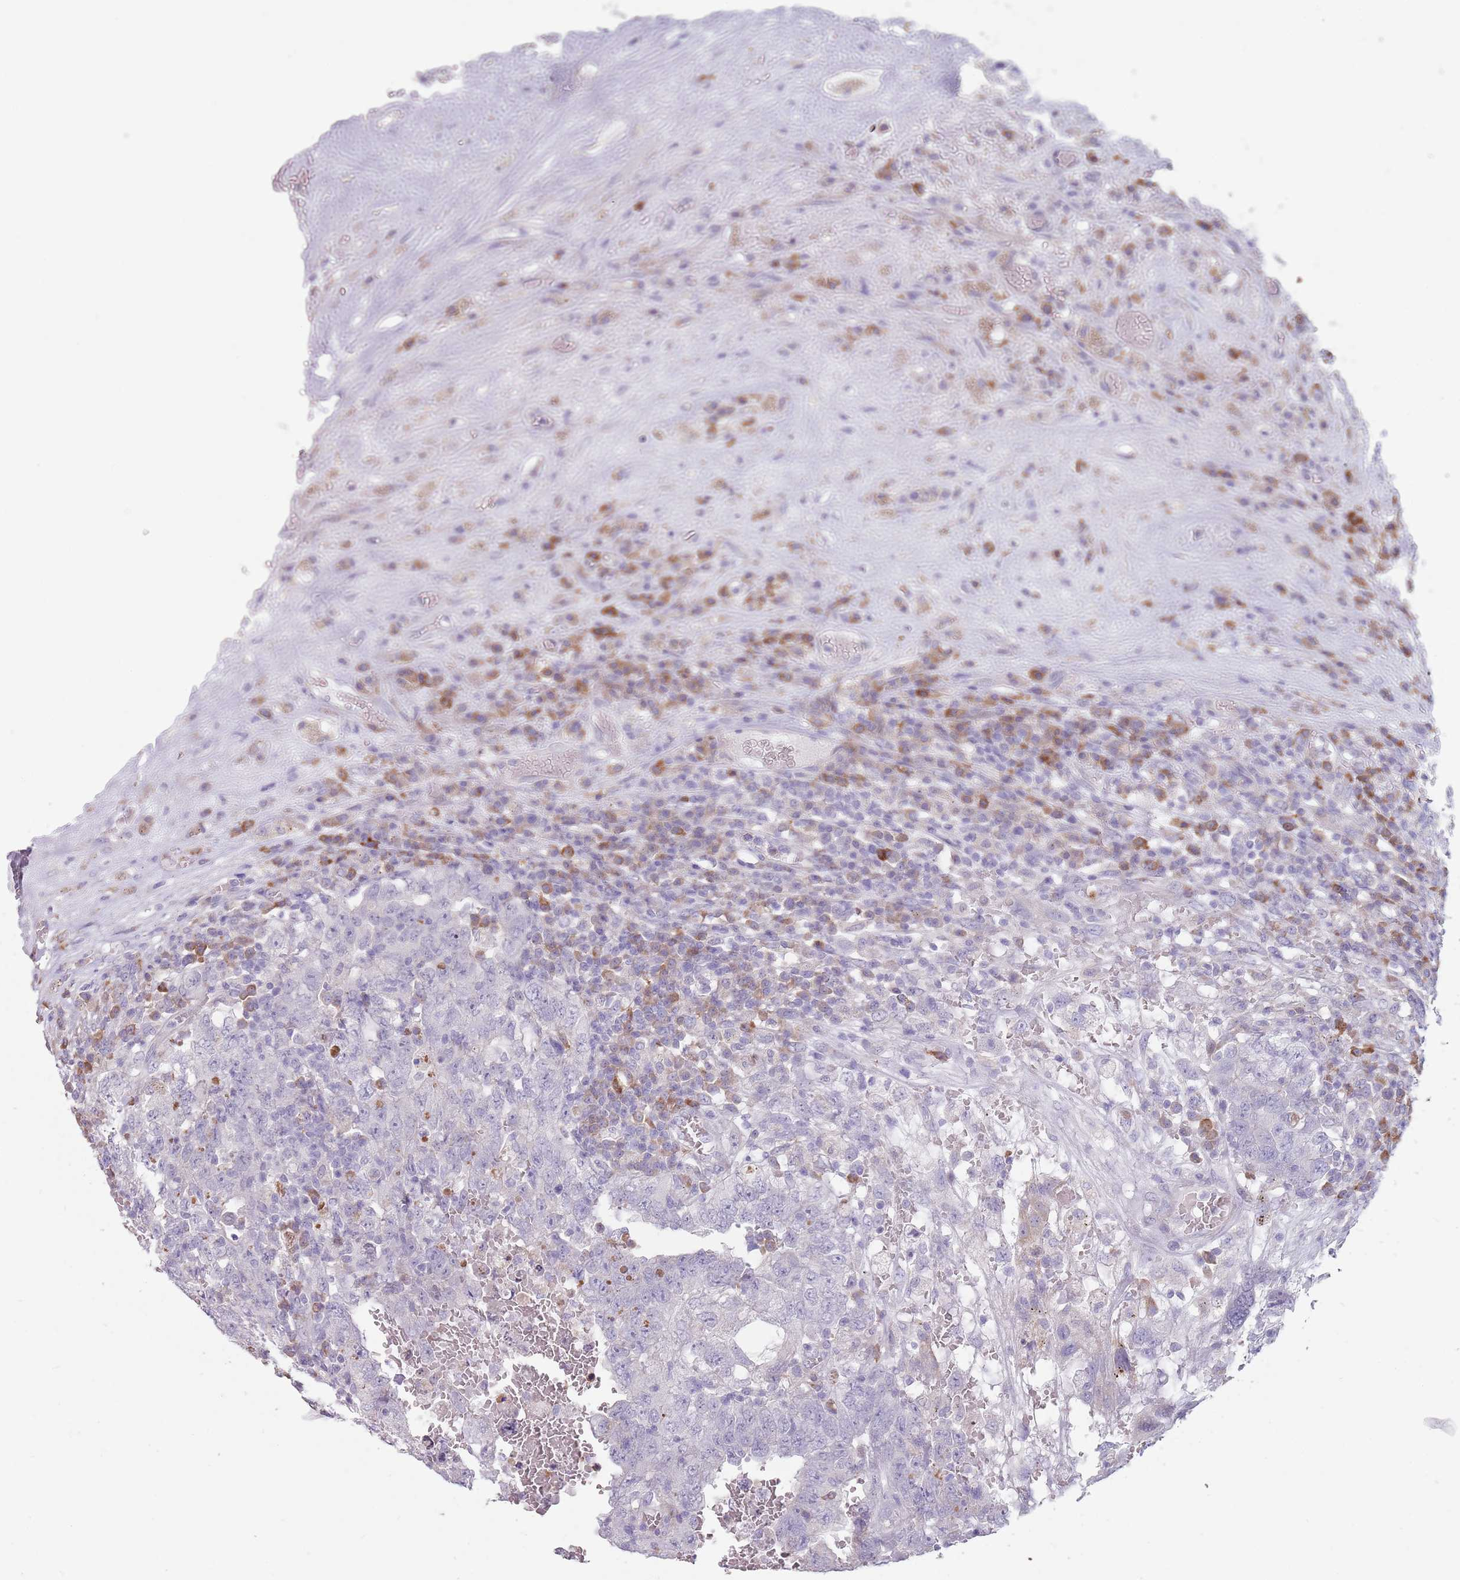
{"staining": {"intensity": "negative", "quantity": "none", "location": "none"}, "tissue": "testis cancer", "cell_type": "Tumor cells", "image_type": "cancer", "snomed": [{"axis": "morphology", "description": "Carcinoma, Embryonal, NOS"}, {"axis": "topography", "description": "Testis"}], "caption": "Testis embryonal carcinoma was stained to show a protein in brown. There is no significant staining in tumor cells.", "gene": "DXO", "patient": {"sex": "male", "age": 26}}